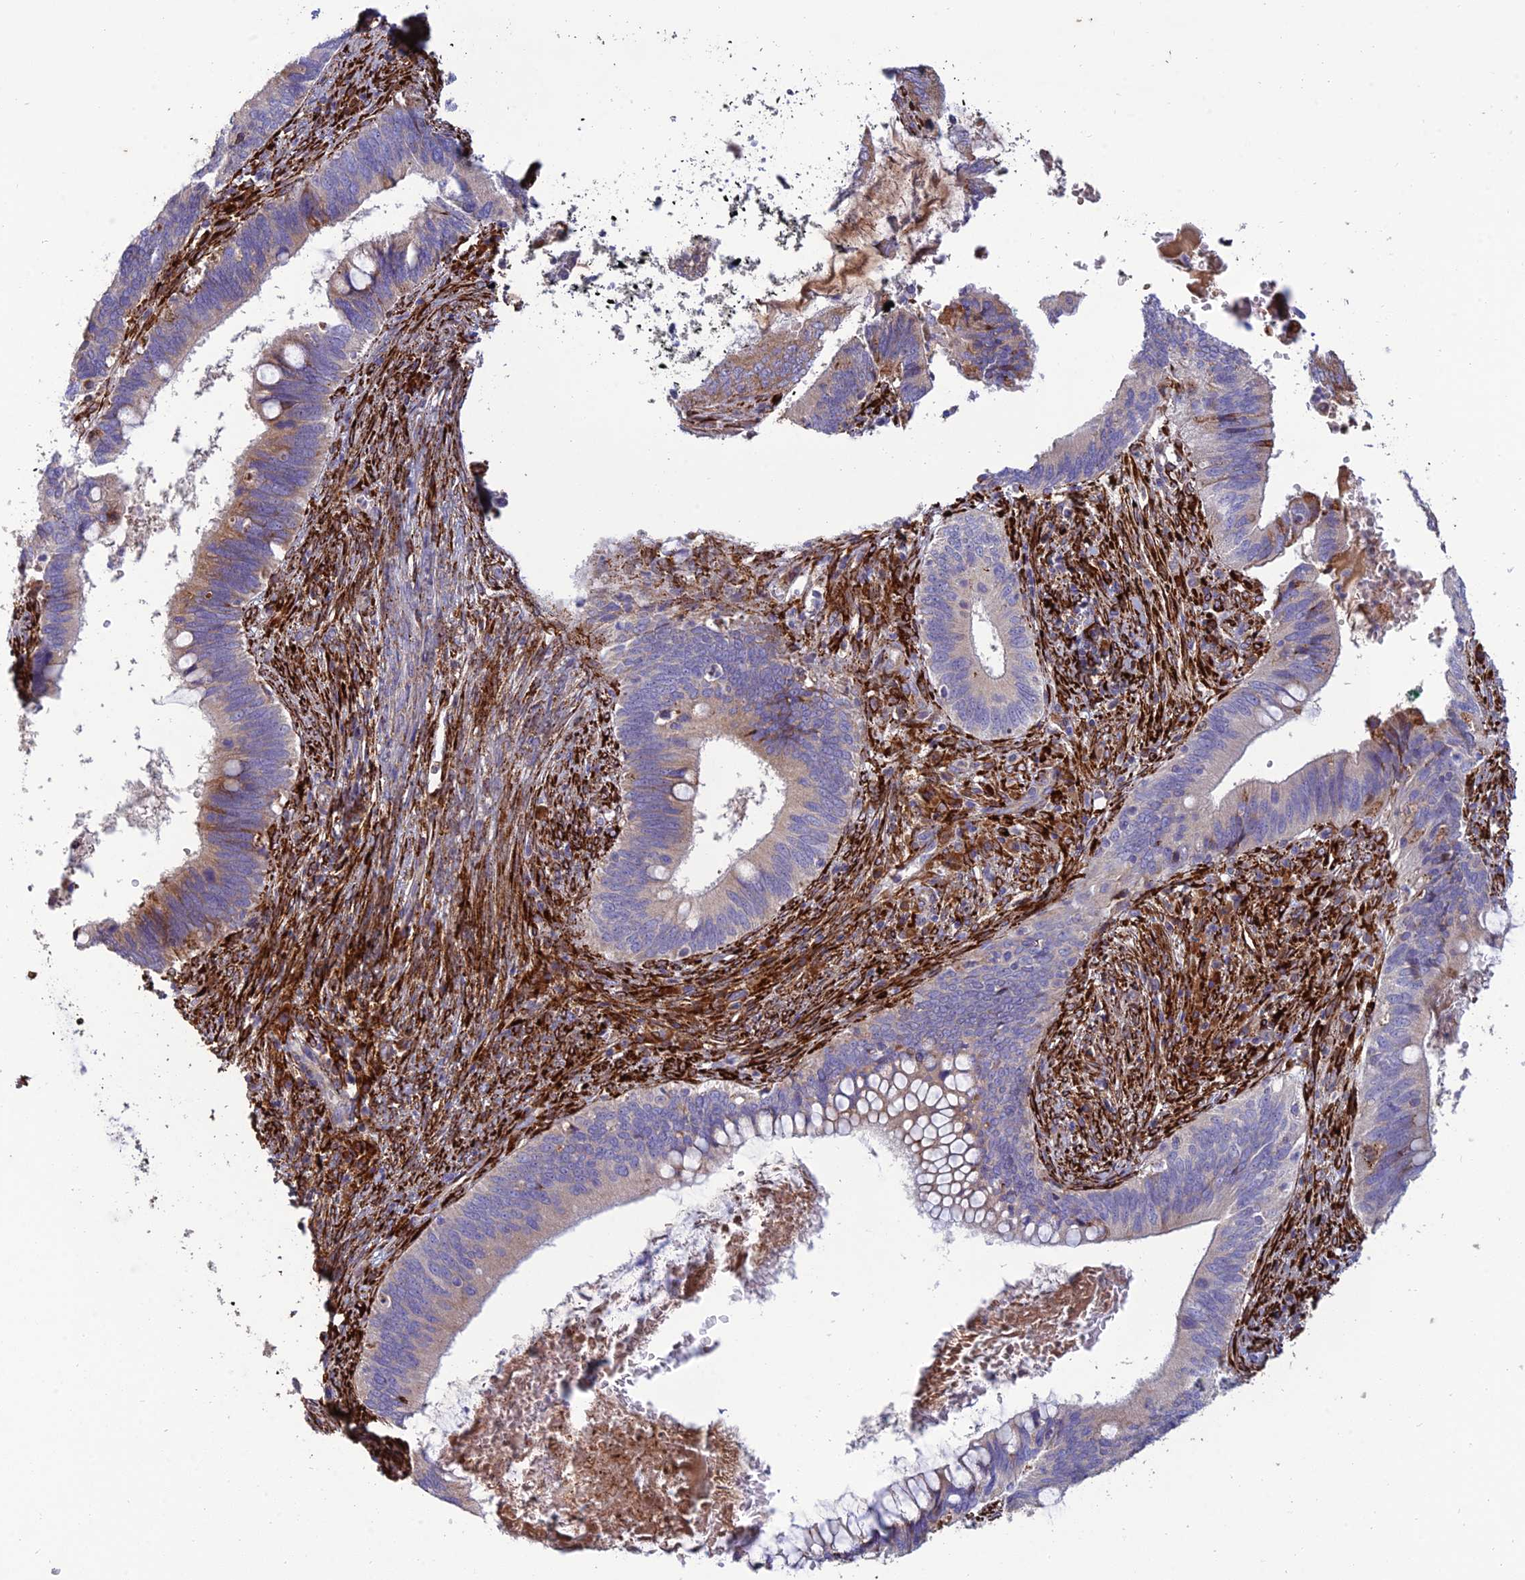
{"staining": {"intensity": "weak", "quantity": "25%-75%", "location": "cytoplasmic/membranous"}, "tissue": "cervical cancer", "cell_type": "Tumor cells", "image_type": "cancer", "snomed": [{"axis": "morphology", "description": "Adenocarcinoma, NOS"}, {"axis": "topography", "description": "Cervix"}], "caption": "IHC staining of cervical cancer (adenocarcinoma), which displays low levels of weak cytoplasmic/membranous expression in about 25%-75% of tumor cells indicating weak cytoplasmic/membranous protein staining. The staining was performed using DAB (brown) for protein detection and nuclei were counterstained in hematoxylin (blue).", "gene": "RCN3", "patient": {"sex": "female", "age": 42}}